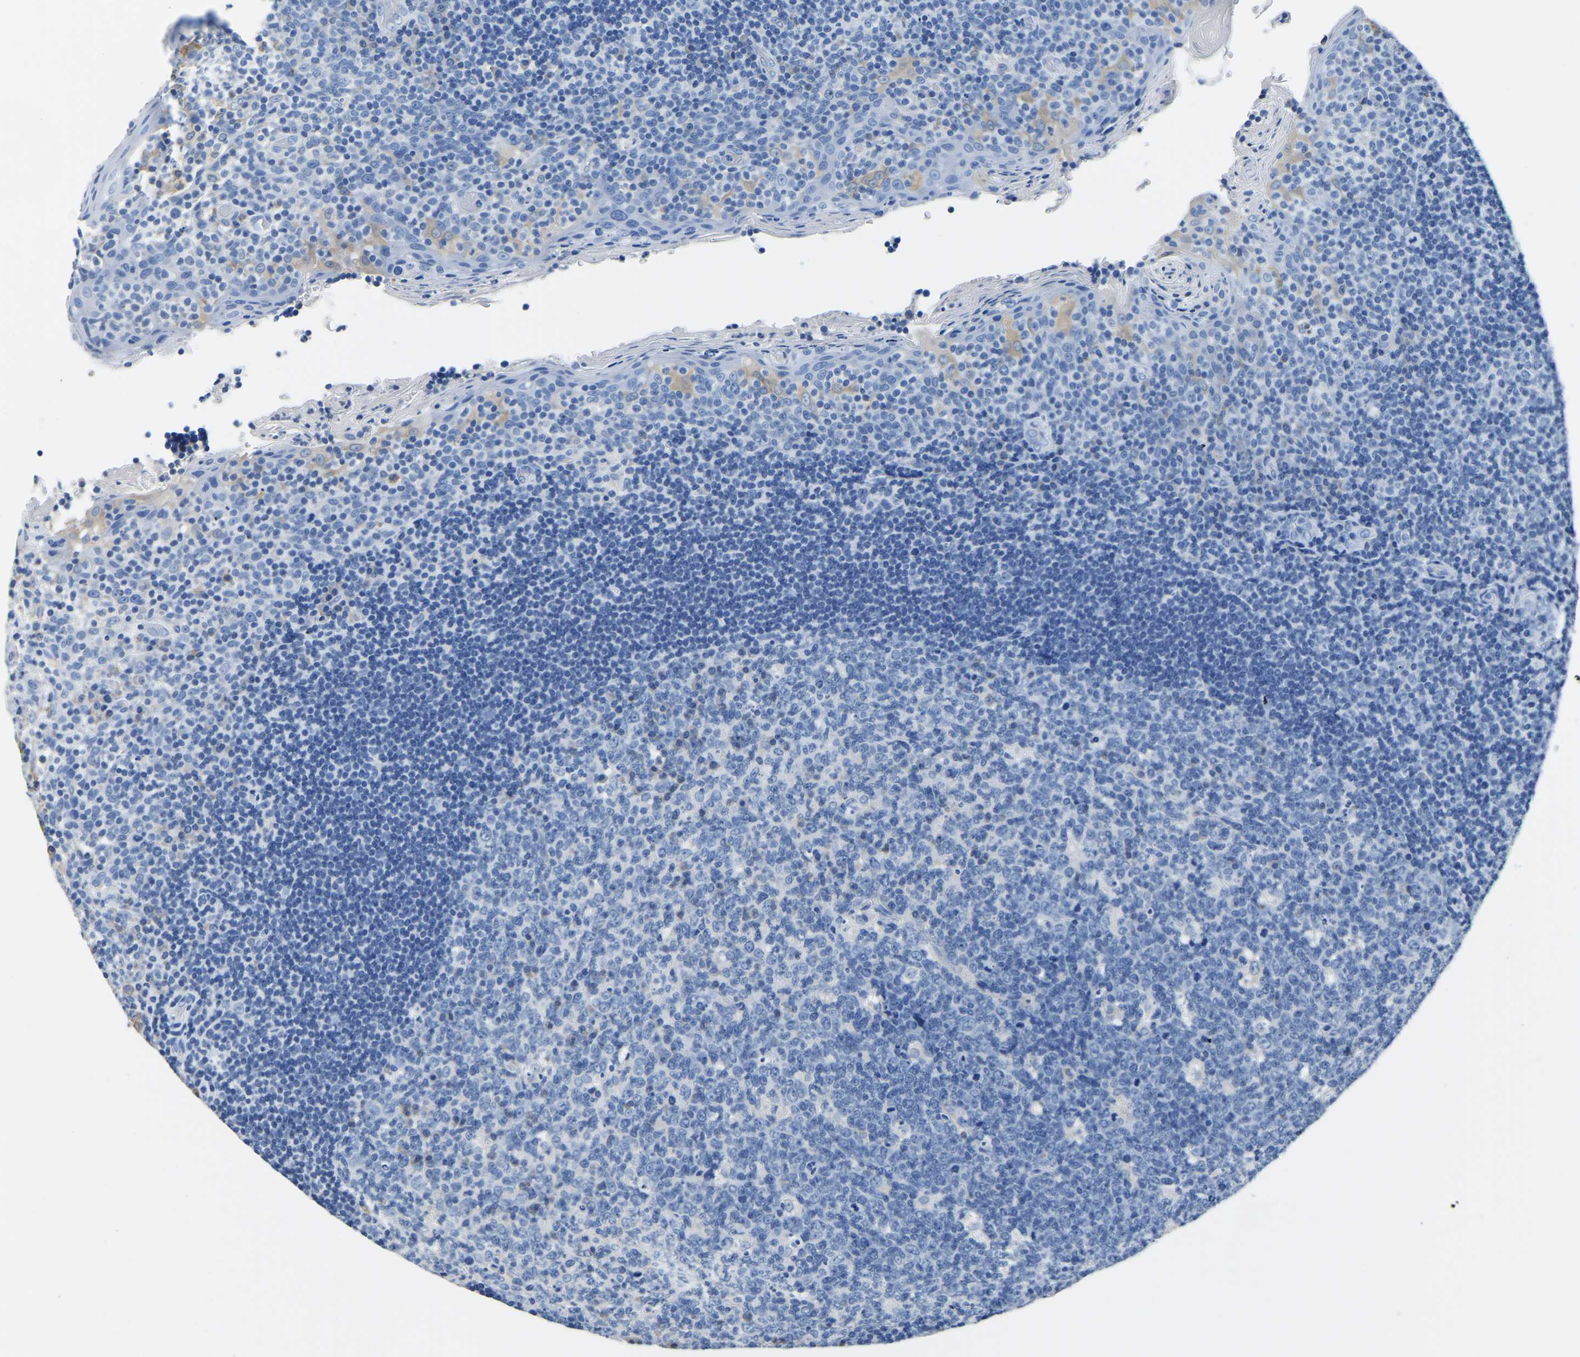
{"staining": {"intensity": "negative", "quantity": "none", "location": "none"}, "tissue": "tonsil", "cell_type": "Germinal center cells", "image_type": "normal", "snomed": [{"axis": "morphology", "description": "Normal tissue, NOS"}, {"axis": "topography", "description": "Tonsil"}], "caption": "Immunohistochemical staining of unremarkable human tonsil demonstrates no significant positivity in germinal center cells. (Immunohistochemistry (ihc), brightfield microscopy, high magnification).", "gene": "ZDHHC13", "patient": {"sex": "male", "age": 17}}